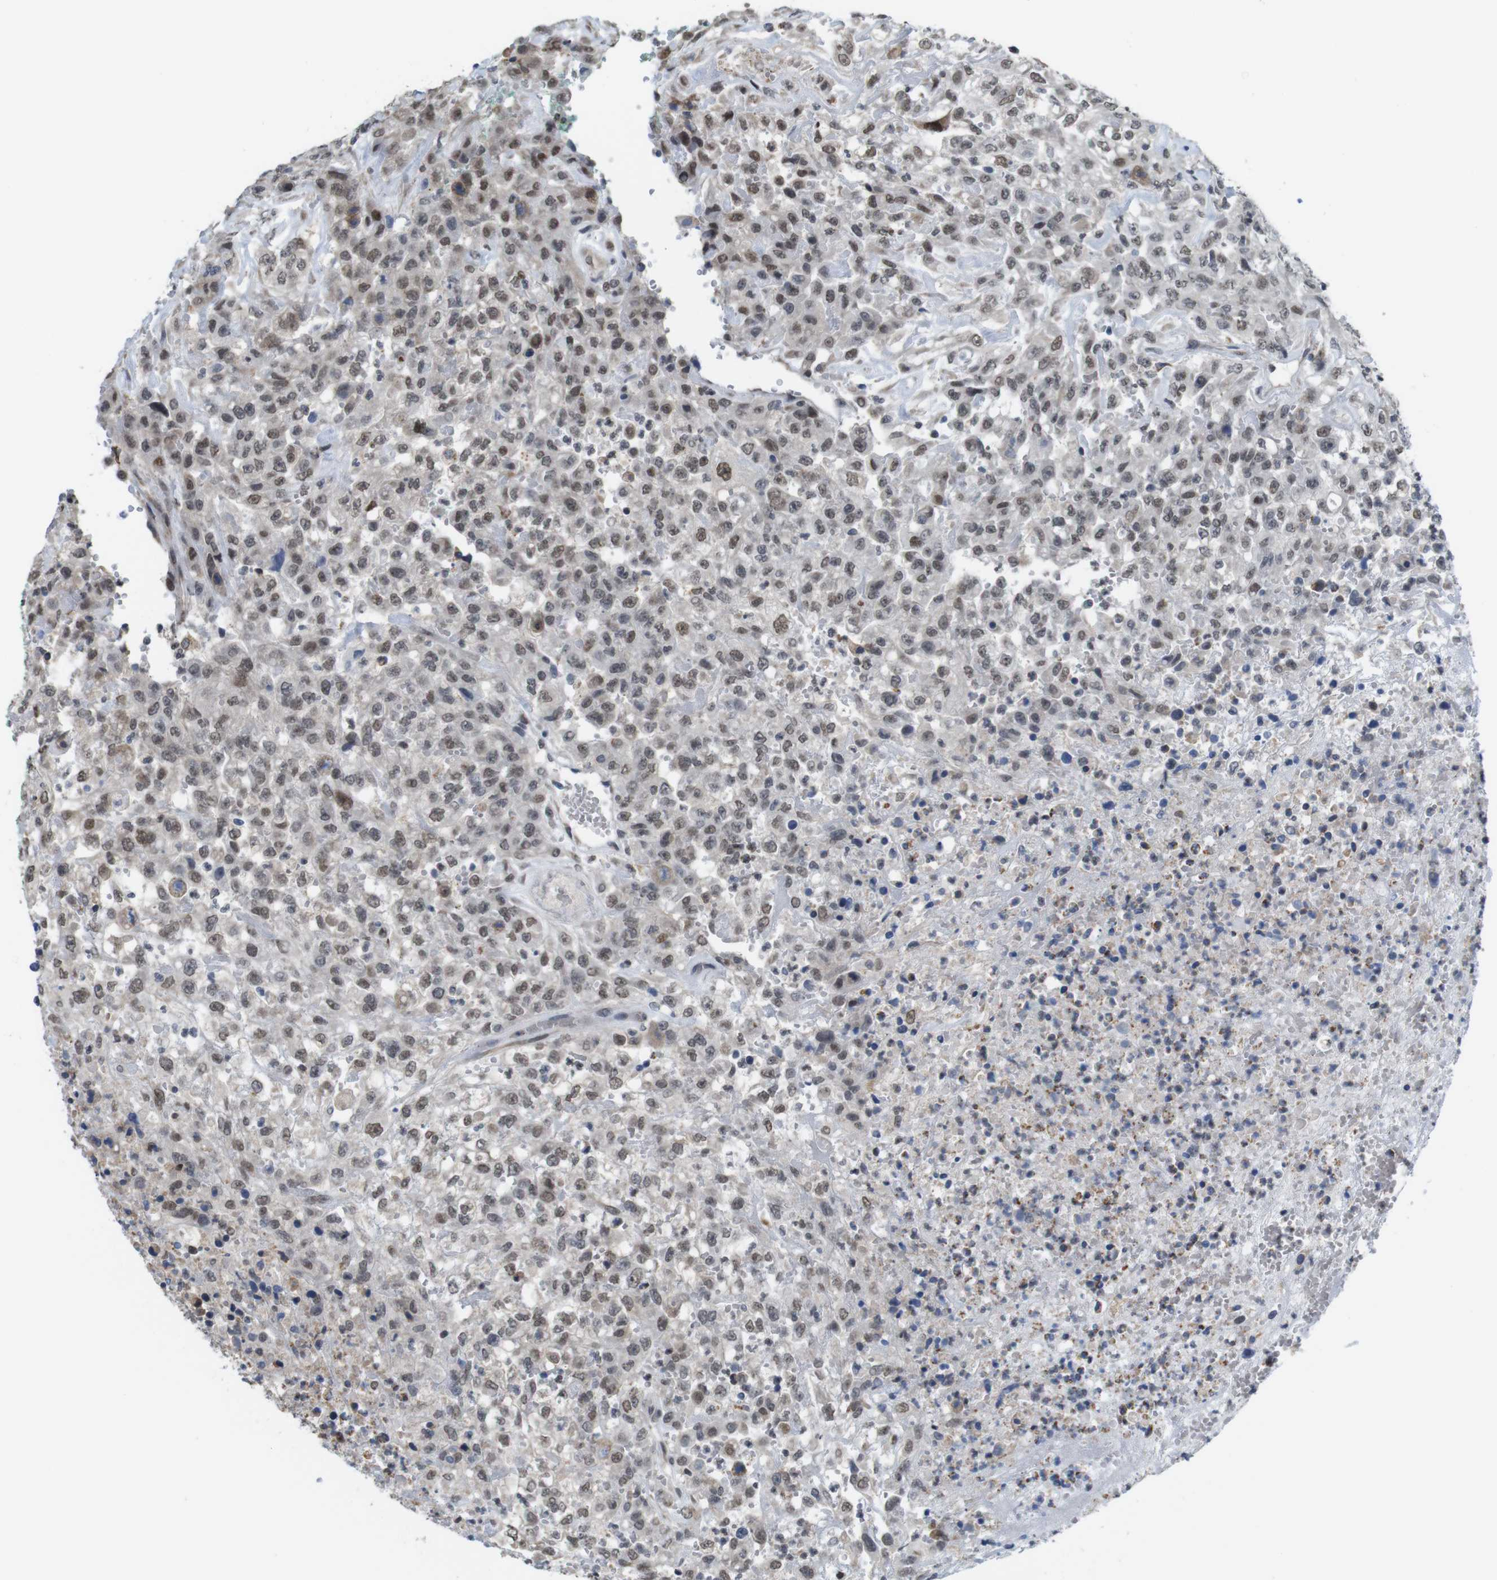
{"staining": {"intensity": "moderate", "quantity": ">75%", "location": "cytoplasmic/membranous,nuclear"}, "tissue": "urothelial cancer", "cell_type": "Tumor cells", "image_type": "cancer", "snomed": [{"axis": "morphology", "description": "Urothelial carcinoma, High grade"}, {"axis": "topography", "description": "Urinary bladder"}], "caption": "Immunohistochemical staining of human urothelial carcinoma (high-grade) reveals medium levels of moderate cytoplasmic/membranous and nuclear protein positivity in approximately >75% of tumor cells.", "gene": "PNMA8A", "patient": {"sex": "male", "age": 46}}